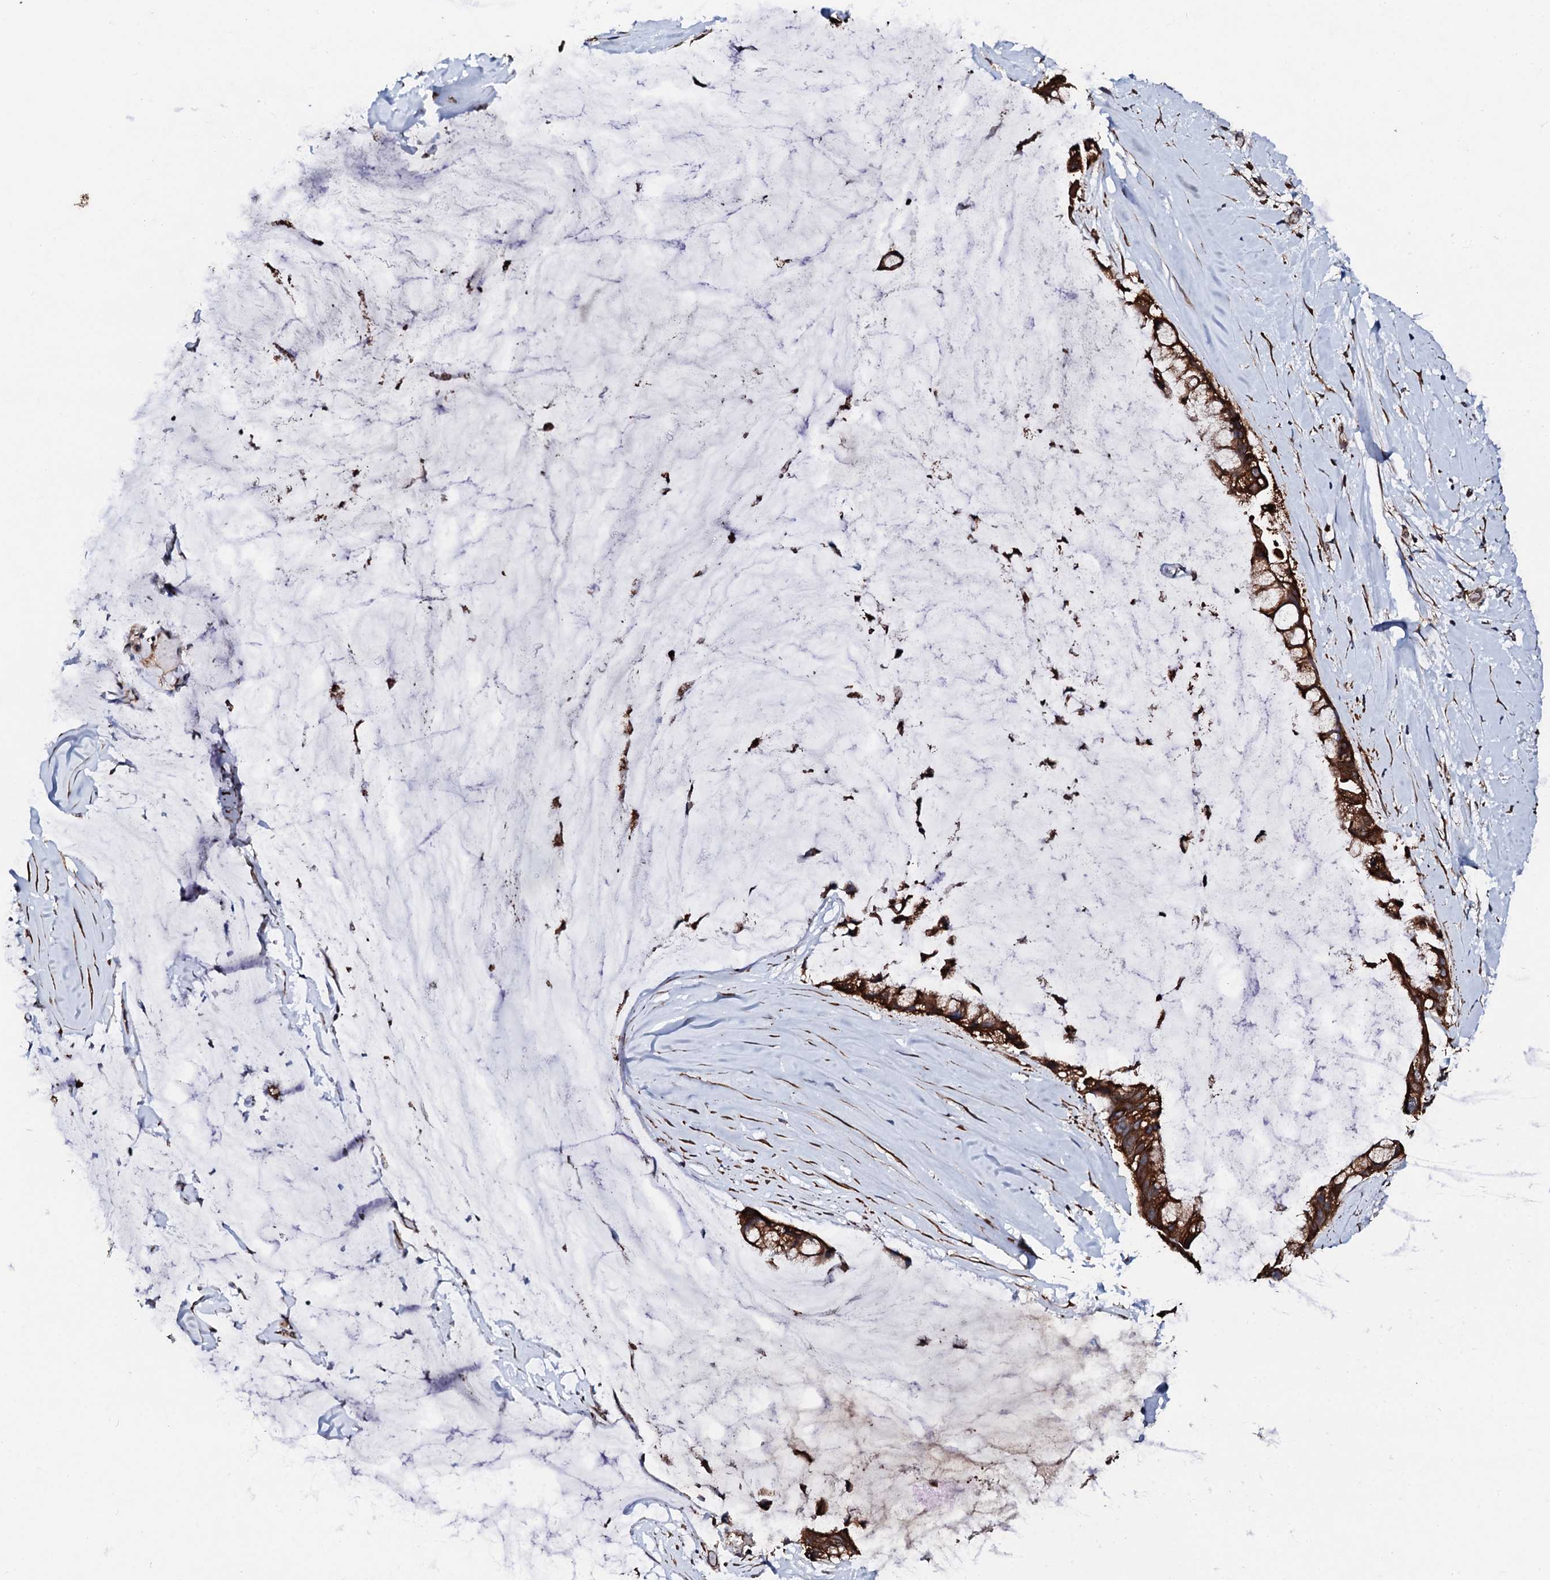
{"staining": {"intensity": "strong", "quantity": ">75%", "location": "cytoplasmic/membranous"}, "tissue": "ovarian cancer", "cell_type": "Tumor cells", "image_type": "cancer", "snomed": [{"axis": "morphology", "description": "Cystadenocarcinoma, mucinous, NOS"}, {"axis": "topography", "description": "Ovary"}], "caption": "Ovarian cancer (mucinous cystadenocarcinoma) was stained to show a protein in brown. There is high levels of strong cytoplasmic/membranous expression in approximately >75% of tumor cells. (DAB IHC, brown staining for protein, blue staining for nuclei).", "gene": "CKAP5", "patient": {"sex": "female", "age": 39}}